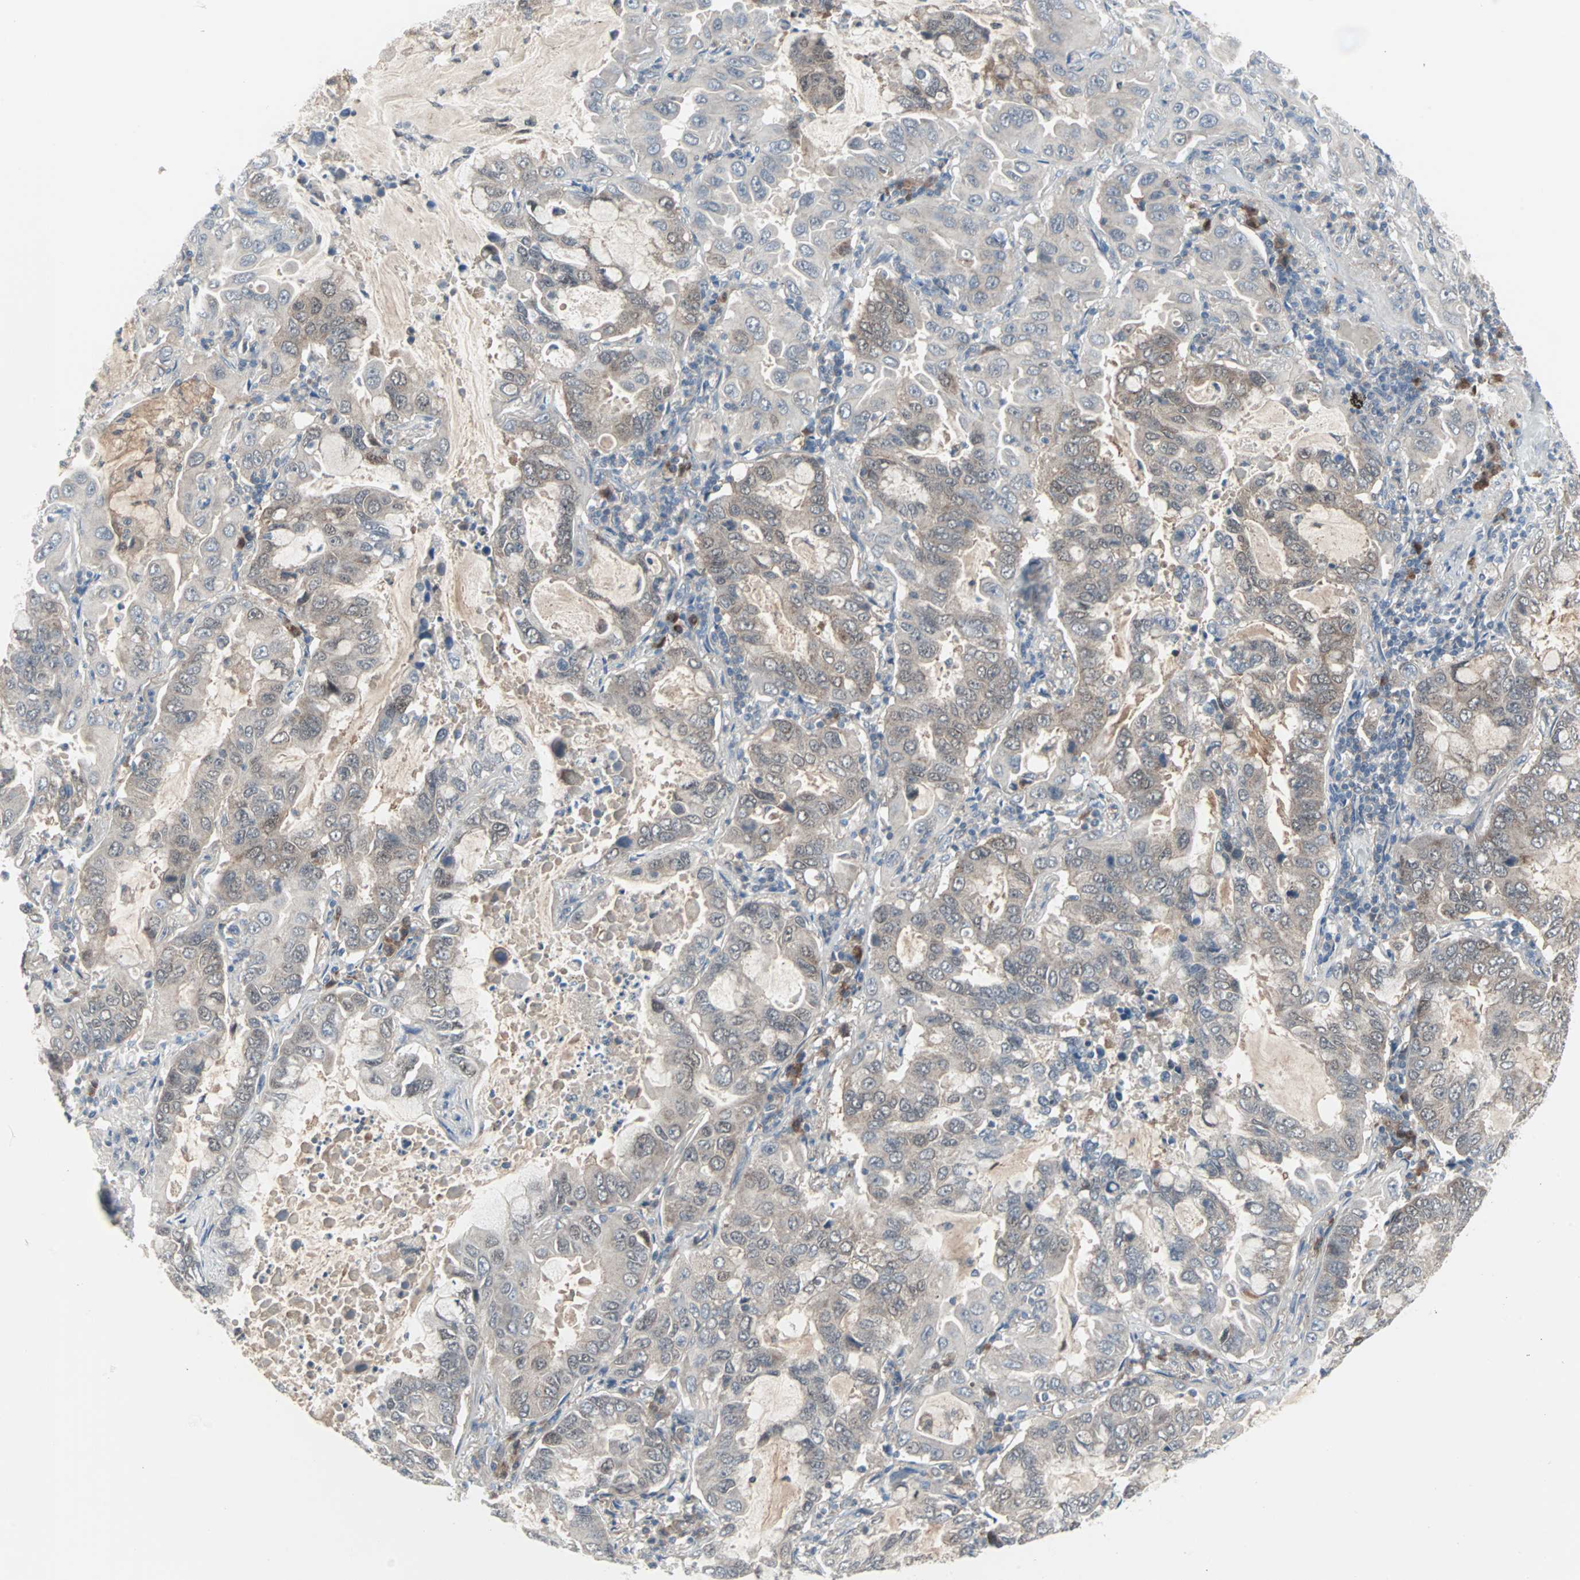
{"staining": {"intensity": "weak", "quantity": "<25%", "location": "cytoplasmic/membranous"}, "tissue": "lung cancer", "cell_type": "Tumor cells", "image_type": "cancer", "snomed": [{"axis": "morphology", "description": "Adenocarcinoma, NOS"}, {"axis": "topography", "description": "Lung"}], "caption": "Immunohistochemistry micrograph of lung cancer (adenocarcinoma) stained for a protein (brown), which demonstrates no positivity in tumor cells.", "gene": "CASP3", "patient": {"sex": "male", "age": 64}}